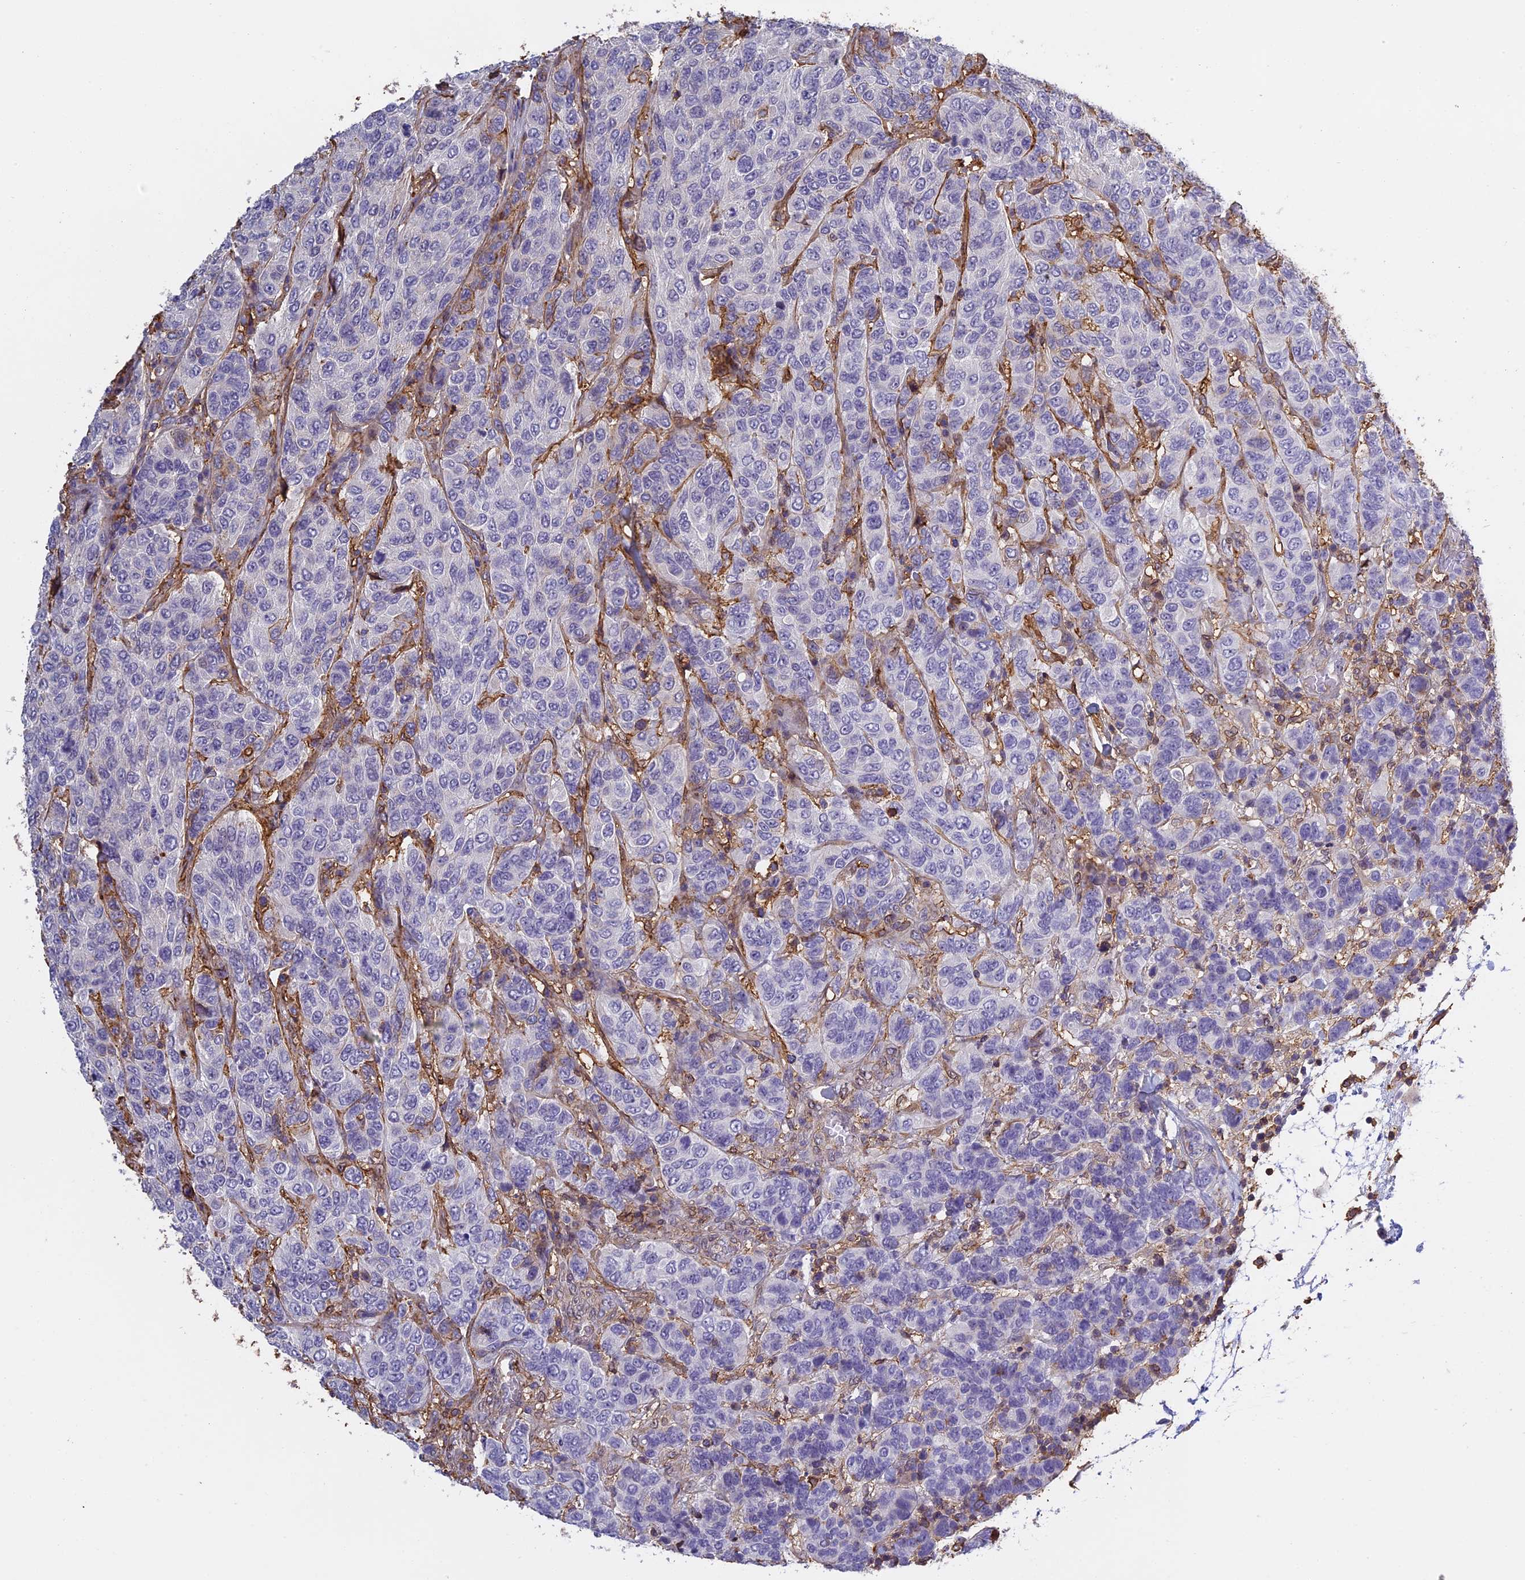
{"staining": {"intensity": "negative", "quantity": "none", "location": "none"}, "tissue": "breast cancer", "cell_type": "Tumor cells", "image_type": "cancer", "snomed": [{"axis": "morphology", "description": "Duct carcinoma"}, {"axis": "topography", "description": "Breast"}], "caption": "The immunohistochemistry (IHC) micrograph has no significant staining in tumor cells of infiltrating ductal carcinoma (breast) tissue.", "gene": "TMEM255B", "patient": {"sex": "female", "age": 55}}